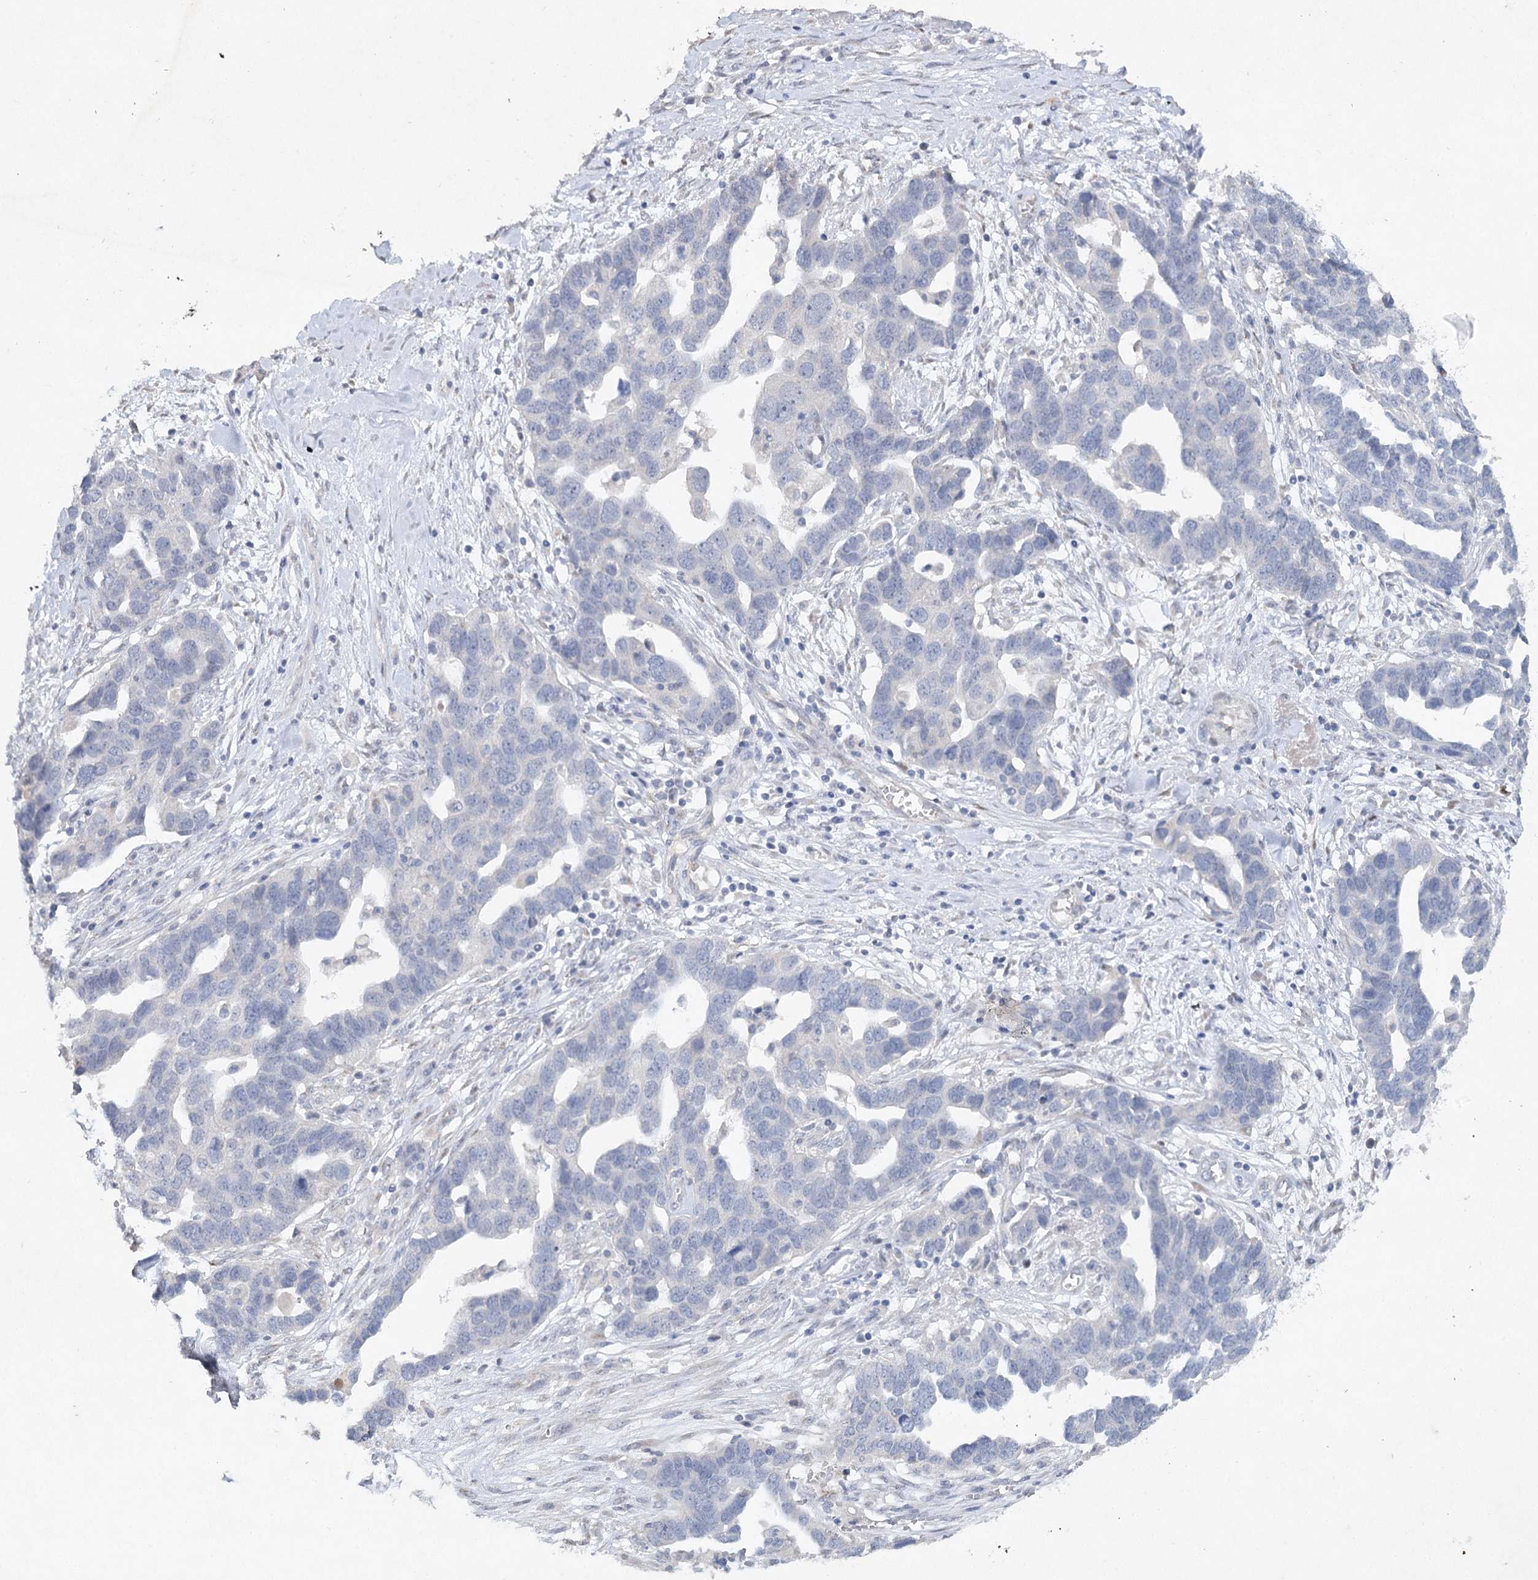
{"staining": {"intensity": "negative", "quantity": "none", "location": "none"}, "tissue": "ovarian cancer", "cell_type": "Tumor cells", "image_type": "cancer", "snomed": [{"axis": "morphology", "description": "Cystadenocarcinoma, serous, NOS"}, {"axis": "topography", "description": "Ovary"}], "caption": "This is a photomicrograph of immunohistochemistry (IHC) staining of serous cystadenocarcinoma (ovarian), which shows no positivity in tumor cells.", "gene": "RFX6", "patient": {"sex": "female", "age": 54}}